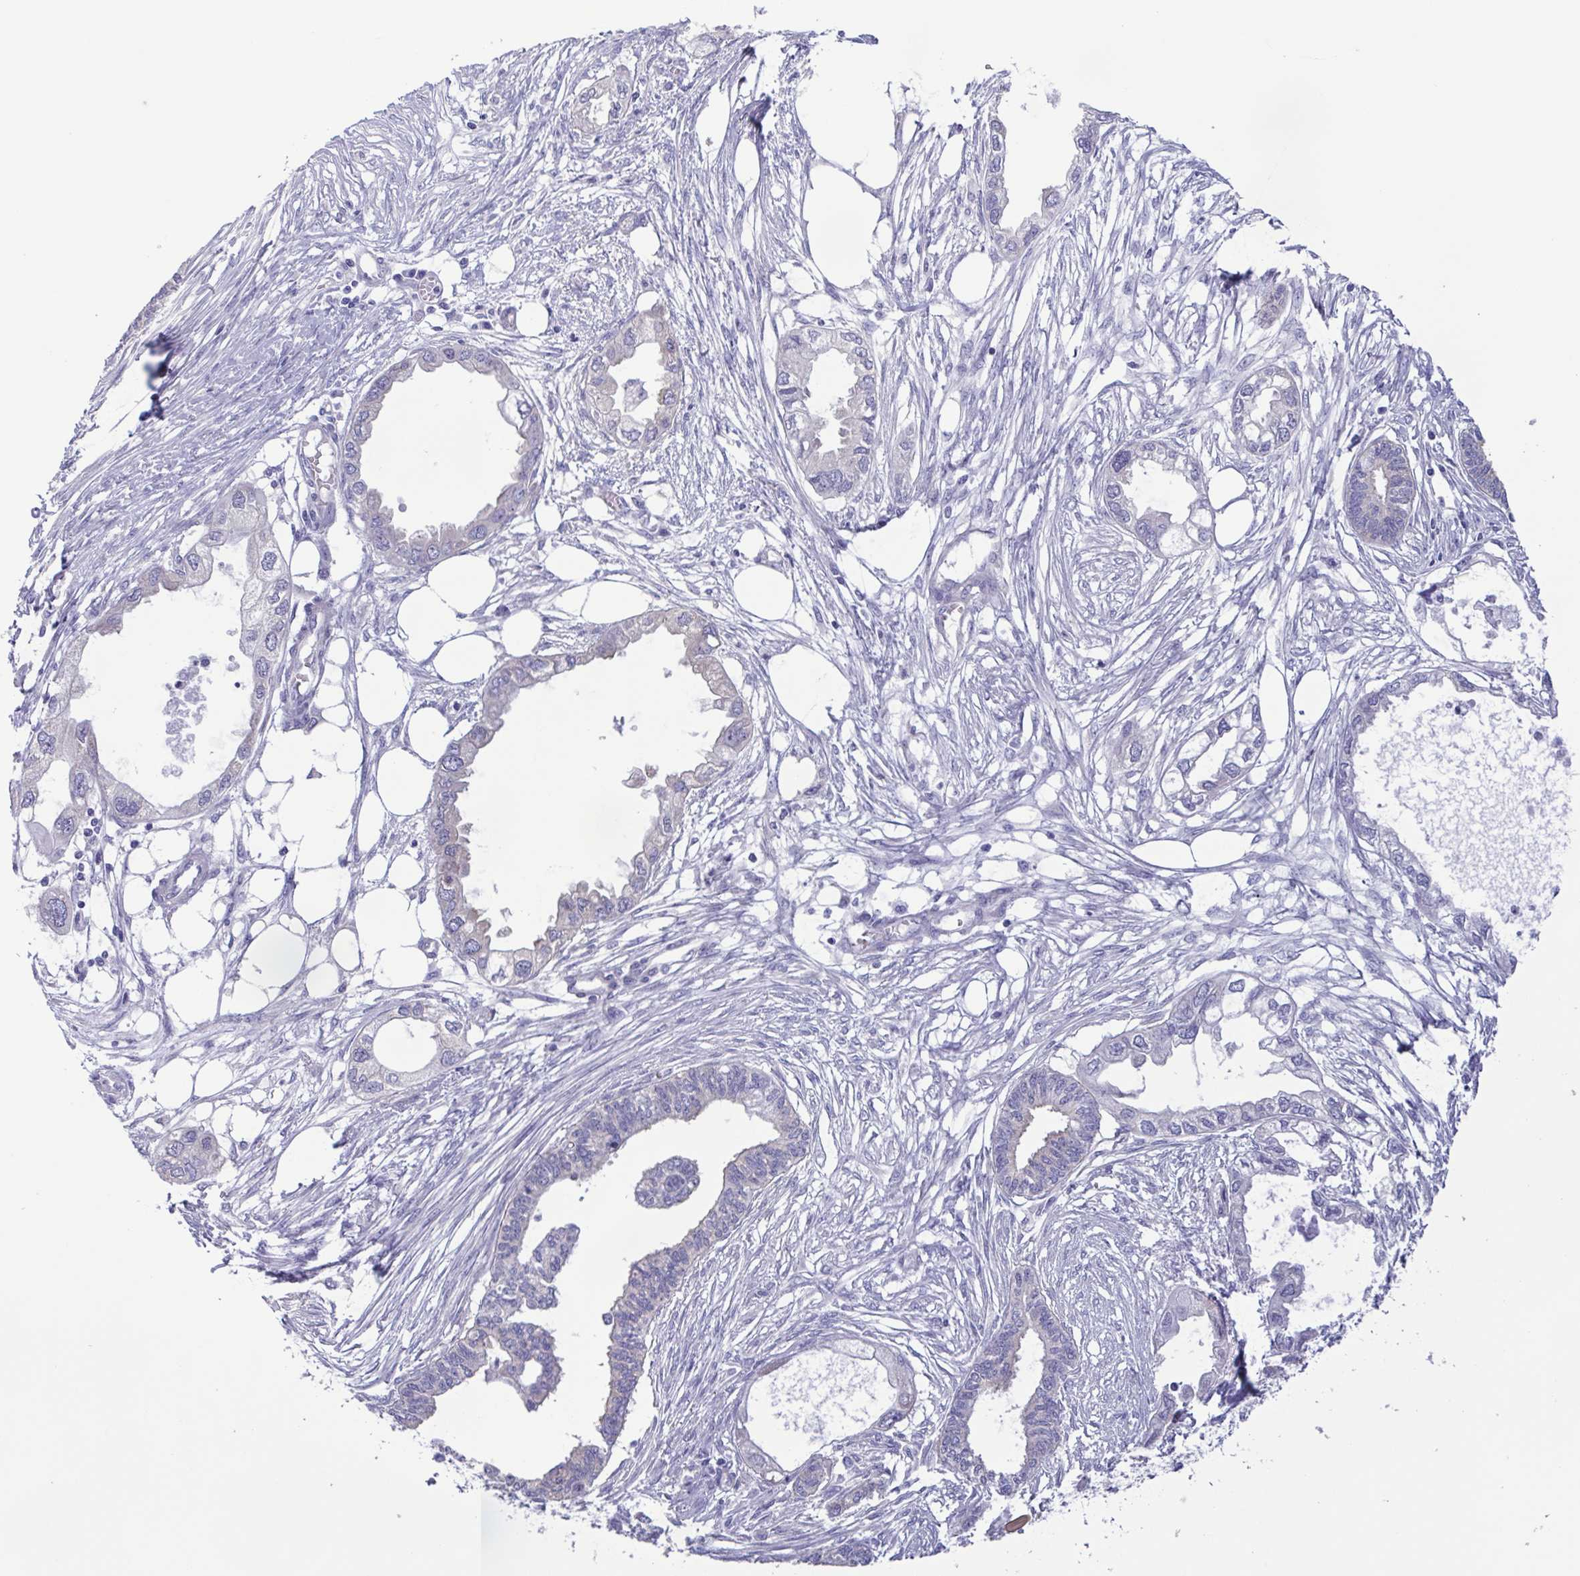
{"staining": {"intensity": "negative", "quantity": "none", "location": "none"}, "tissue": "endometrial cancer", "cell_type": "Tumor cells", "image_type": "cancer", "snomed": [{"axis": "morphology", "description": "Adenocarcinoma, NOS"}, {"axis": "morphology", "description": "Adenocarcinoma, metastatic, NOS"}, {"axis": "topography", "description": "Adipose tissue"}, {"axis": "topography", "description": "Endometrium"}], "caption": "High magnification brightfield microscopy of endometrial adenocarcinoma stained with DAB (3,3'-diaminobenzidine) (brown) and counterstained with hematoxylin (blue): tumor cells show no significant staining.", "gene": "TNNI3", "patient": {"sex": "female", "age": 67}}